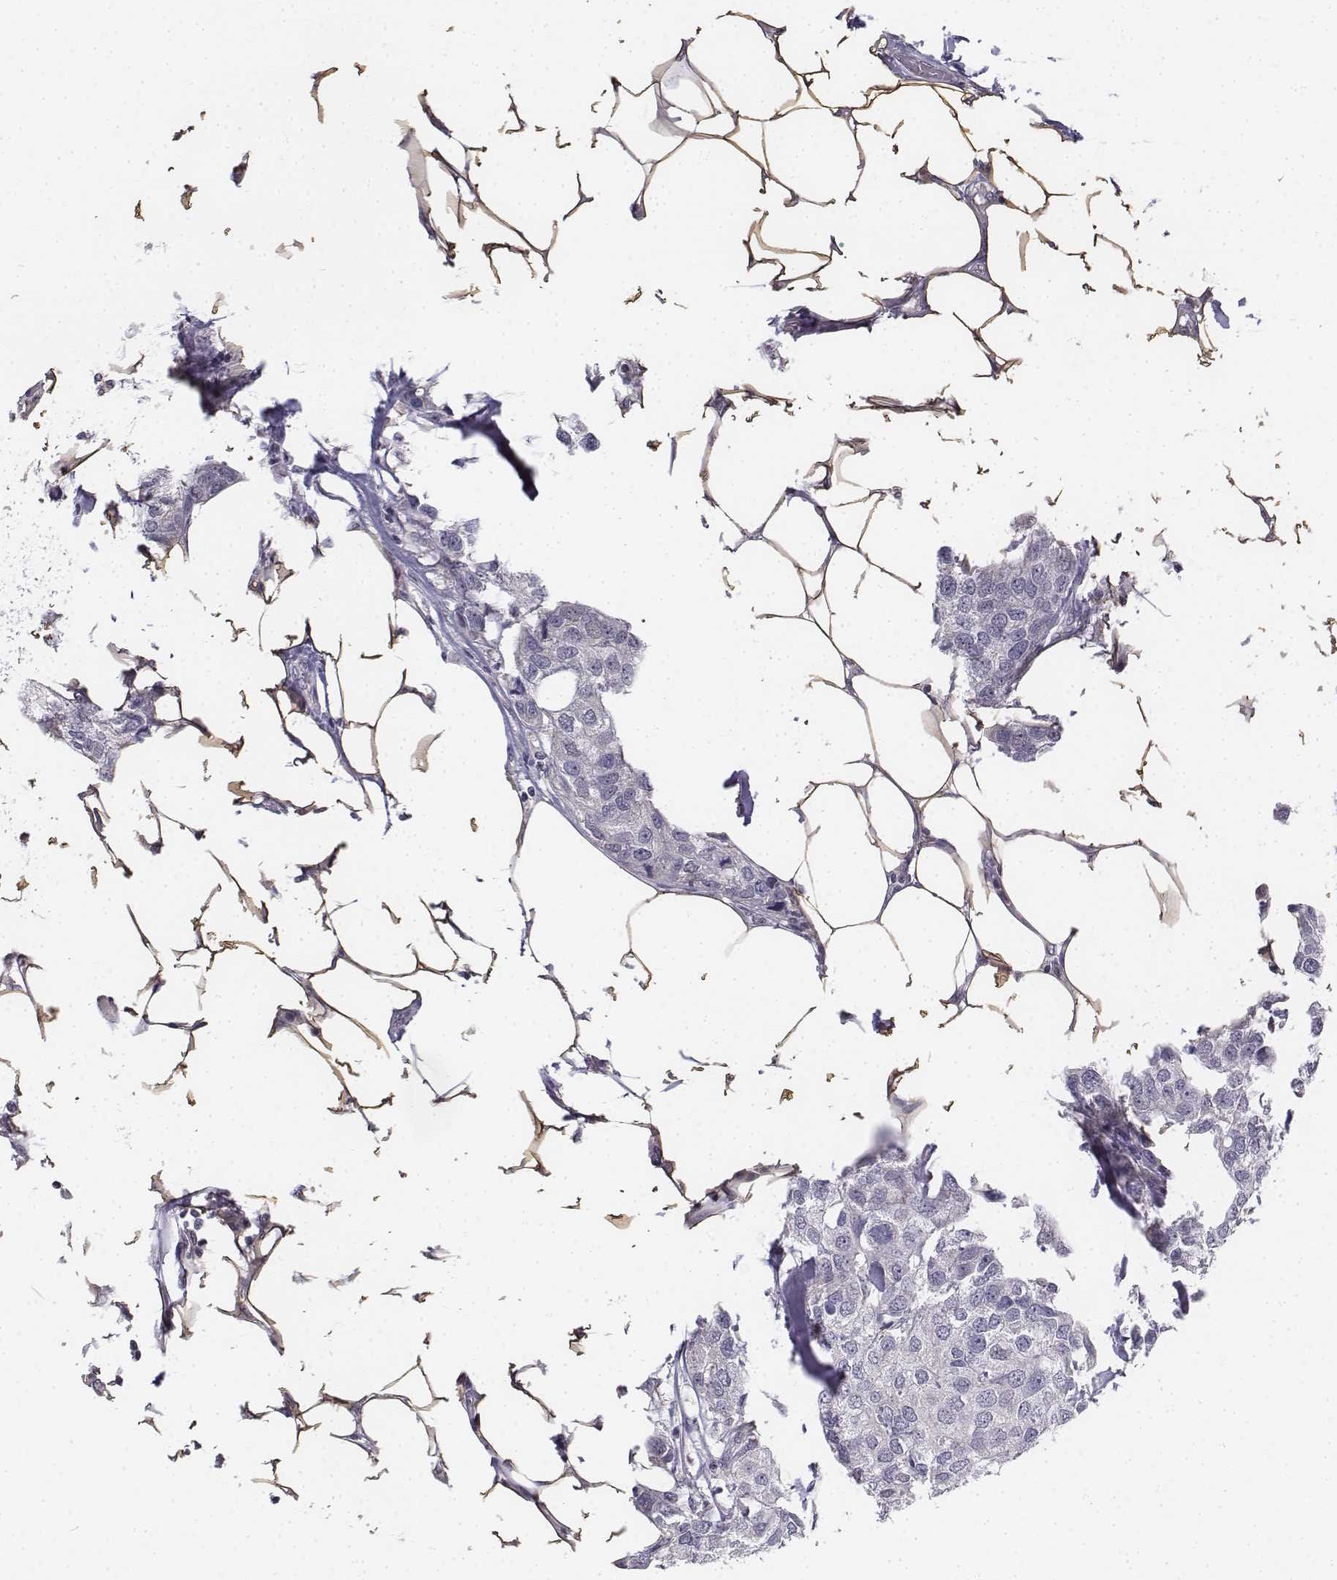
{"staining": {"intensity": "negative", "quantity": "none", "location": "none"}, "tissue": "breast cancer", "cell_type": "Tumor cells", "image_type": "cancer", "snomed": [{"axis": "morphology", "description": "Duct carcinoma"}, {"axis": "topography", "description": "Breast"}], "caption": "An immunohistochemistry micrograph of breast cancer (infiltrating ductal carcinoma) is shown. There is no staining in tumor cells of breast cancer (infiltrating ductal carcinoma).", "gene": "PENK", "patient": {"sex": "female", "age": 80}}